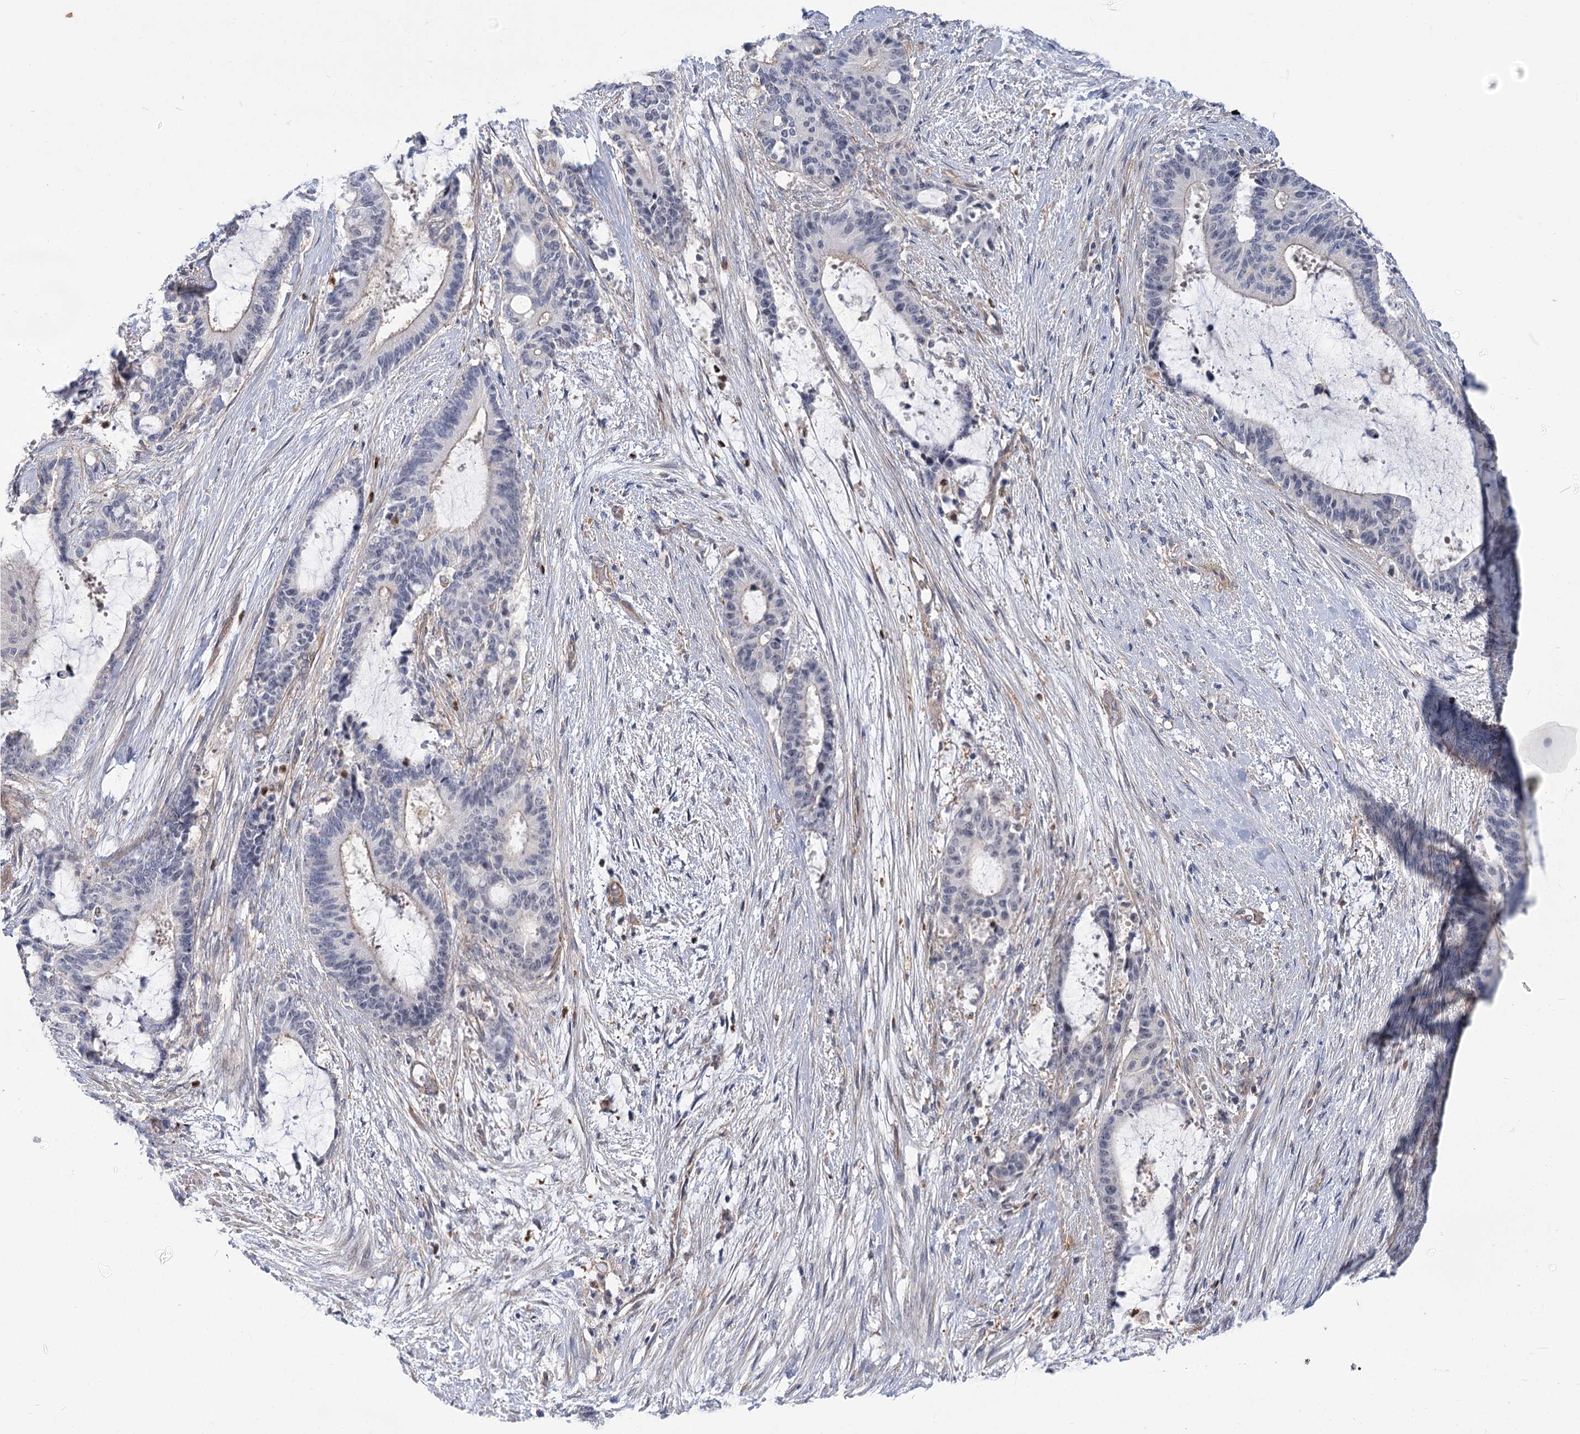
{"staining": {"intensity": "negative", "quantity": "none", "location": "none"}, "tissue": "liver cancer", "cell_type": "Tumor cells", "image_type": "cancer", "snomed": [{"axis": "morphology", "description": "Normal tissue, NOS"}, {"axis": "morphology", "description": "Cholangiocarcinoma"}, {"axis": "topography", "description": "Liver"}, {"axis": "topography", "description": "Peripheral nerve tissue"}], "caption": "Immunohistochemistry histopathology image of neoplastic tissue: human liver cholangiocarcinoma stained with DAB (3,3'-diaminobenzidine) reveals no significant protein expression in tumor cells. (DAB immunohistochemistry with hematoxylin counter stain).", "gene": "THAP6", "patient": {"sex": "female", "age": 73}}